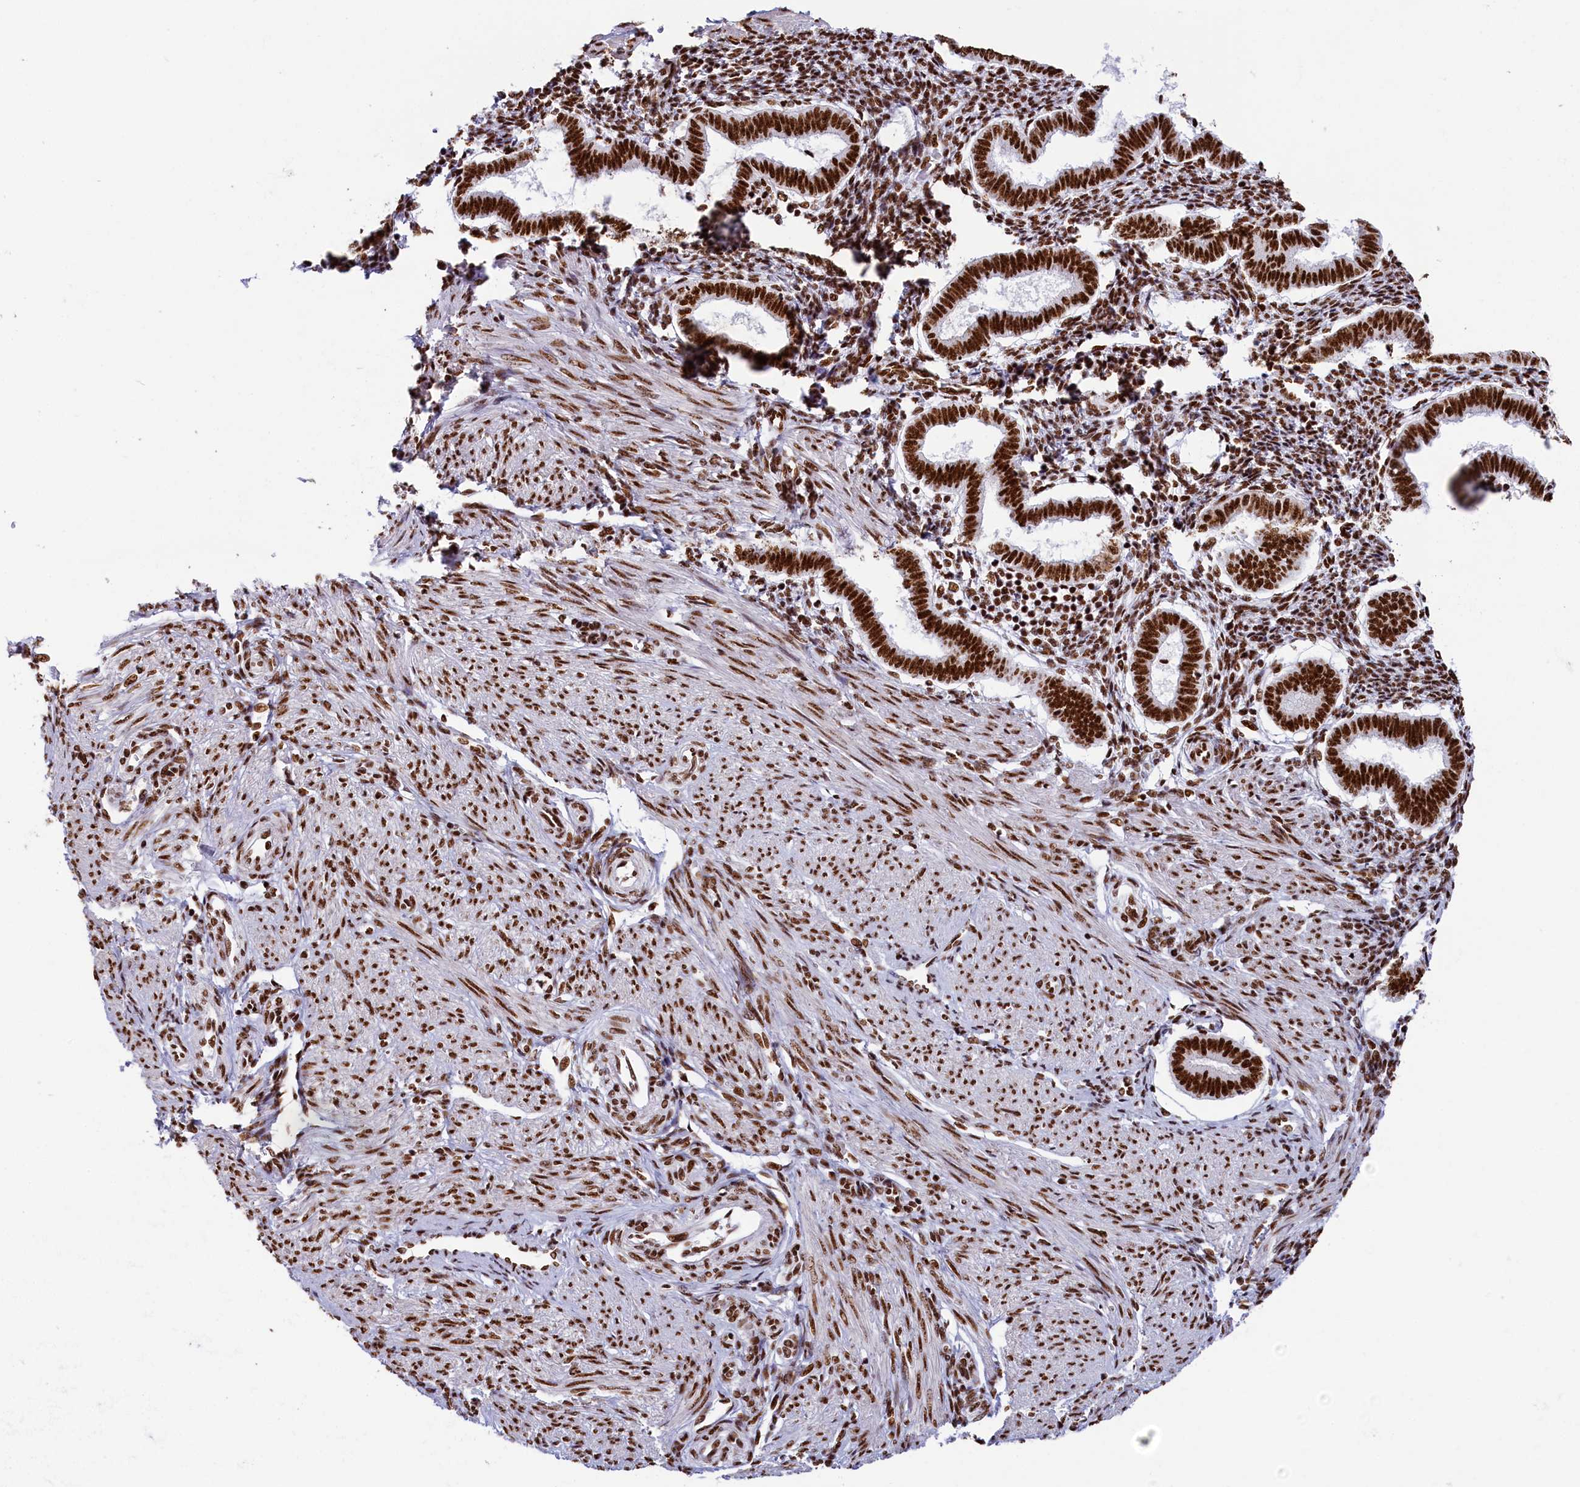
{"staining": {"intensity": "strong", "quantity": ">75%", "location": "nuclear"}, "tissue": "endometrium", "cell_type": "Cells in endometrial stroma", "image_type": "normal", "snomed": [{"axis": "morphology", "description": "Normal tissue, NOS"}, {"axis": "topography", "description": "Endometrium"}], "caption": "Cells in endometrial stroma show strong nuclear staining in approximately >75% of cells in benign endometrium. (Stains: DAB in brown, nuclei in blue, Microscopy: brightfield microscopy at high magnification).", "gene": "SNRNP70", "patient": {"sex": "female", "age": 24}}